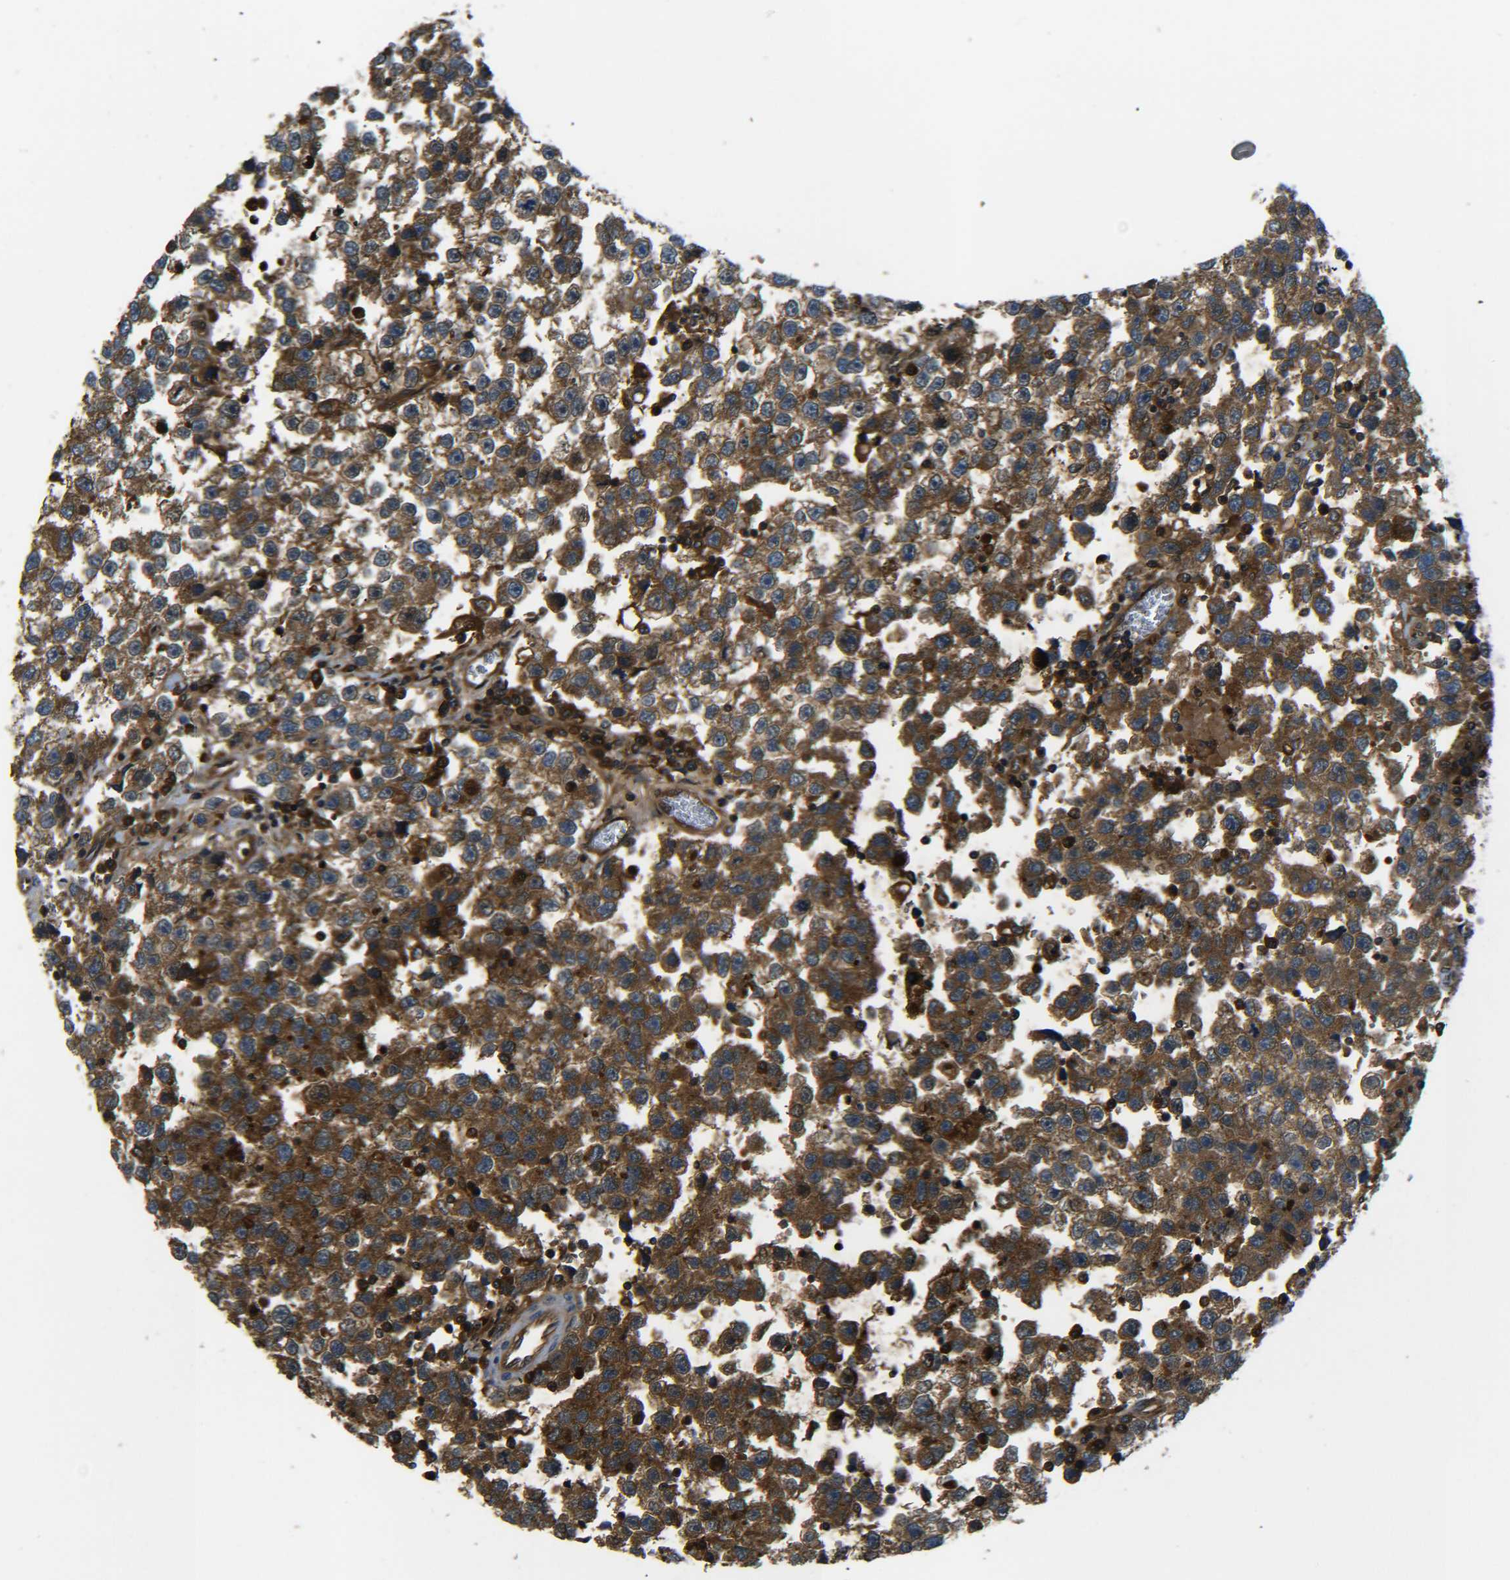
{"staining": {"intensity": "strong", "quantity": ">75%", "location": "cytoplasmic/membranous"}, "tissue": "testis cancer", "cell_type": "Tumor cells", "image_type": "cancer", "snomed": [{"axis": "morphology", "description": "Seminoma, NOS"}, {"axis": "topography", "description": "Testis"}], "caption": "Immunohistochemical staining of human testis cancer shows high levels of strong cytoplasmic/membranous staining in about >75% of tumor cells.", "gene": "PREB", "patient": {"sex": "male", "age": 33}}